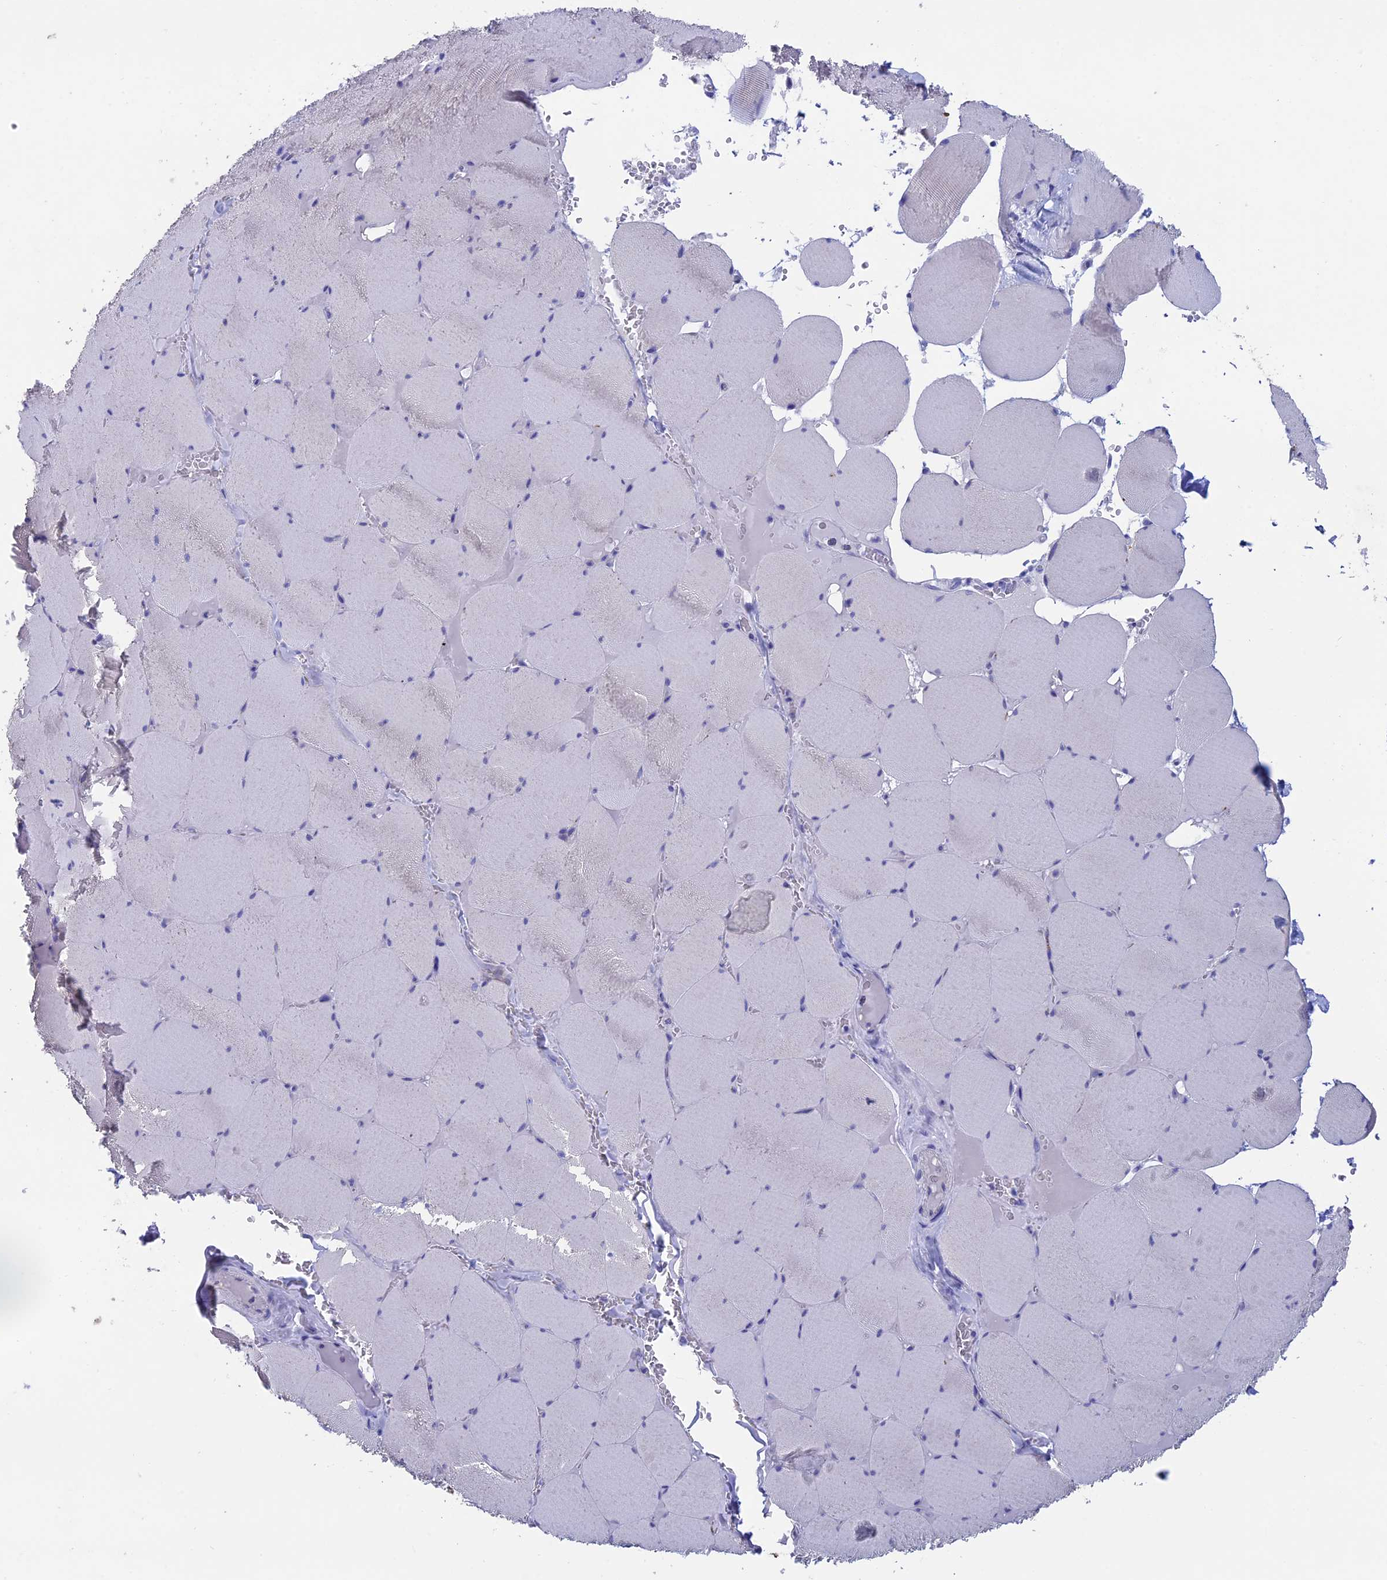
{"staining": {"intensity": "negative", "quantity": "none", "location": "none"}, "tissue": "skeletal muscle", "cell_type": "Myocytes", "image_type": "normal", "snomed": [{"axis": "morphology", "description": "Normal tissue, NOS"}, {"axis": "topography", "description": "Skeletal muscle"}, {"axis": "topography", "description": "Head-Neck"}], "caption": "Myocytes are negative for brown protein staining in benign skeletal muscle. (DAB (3,3'-diaminobenzidine) IHC, high magnification).", "gene": "BTBD19", "patient": {"sex": "male", "age": 66}}